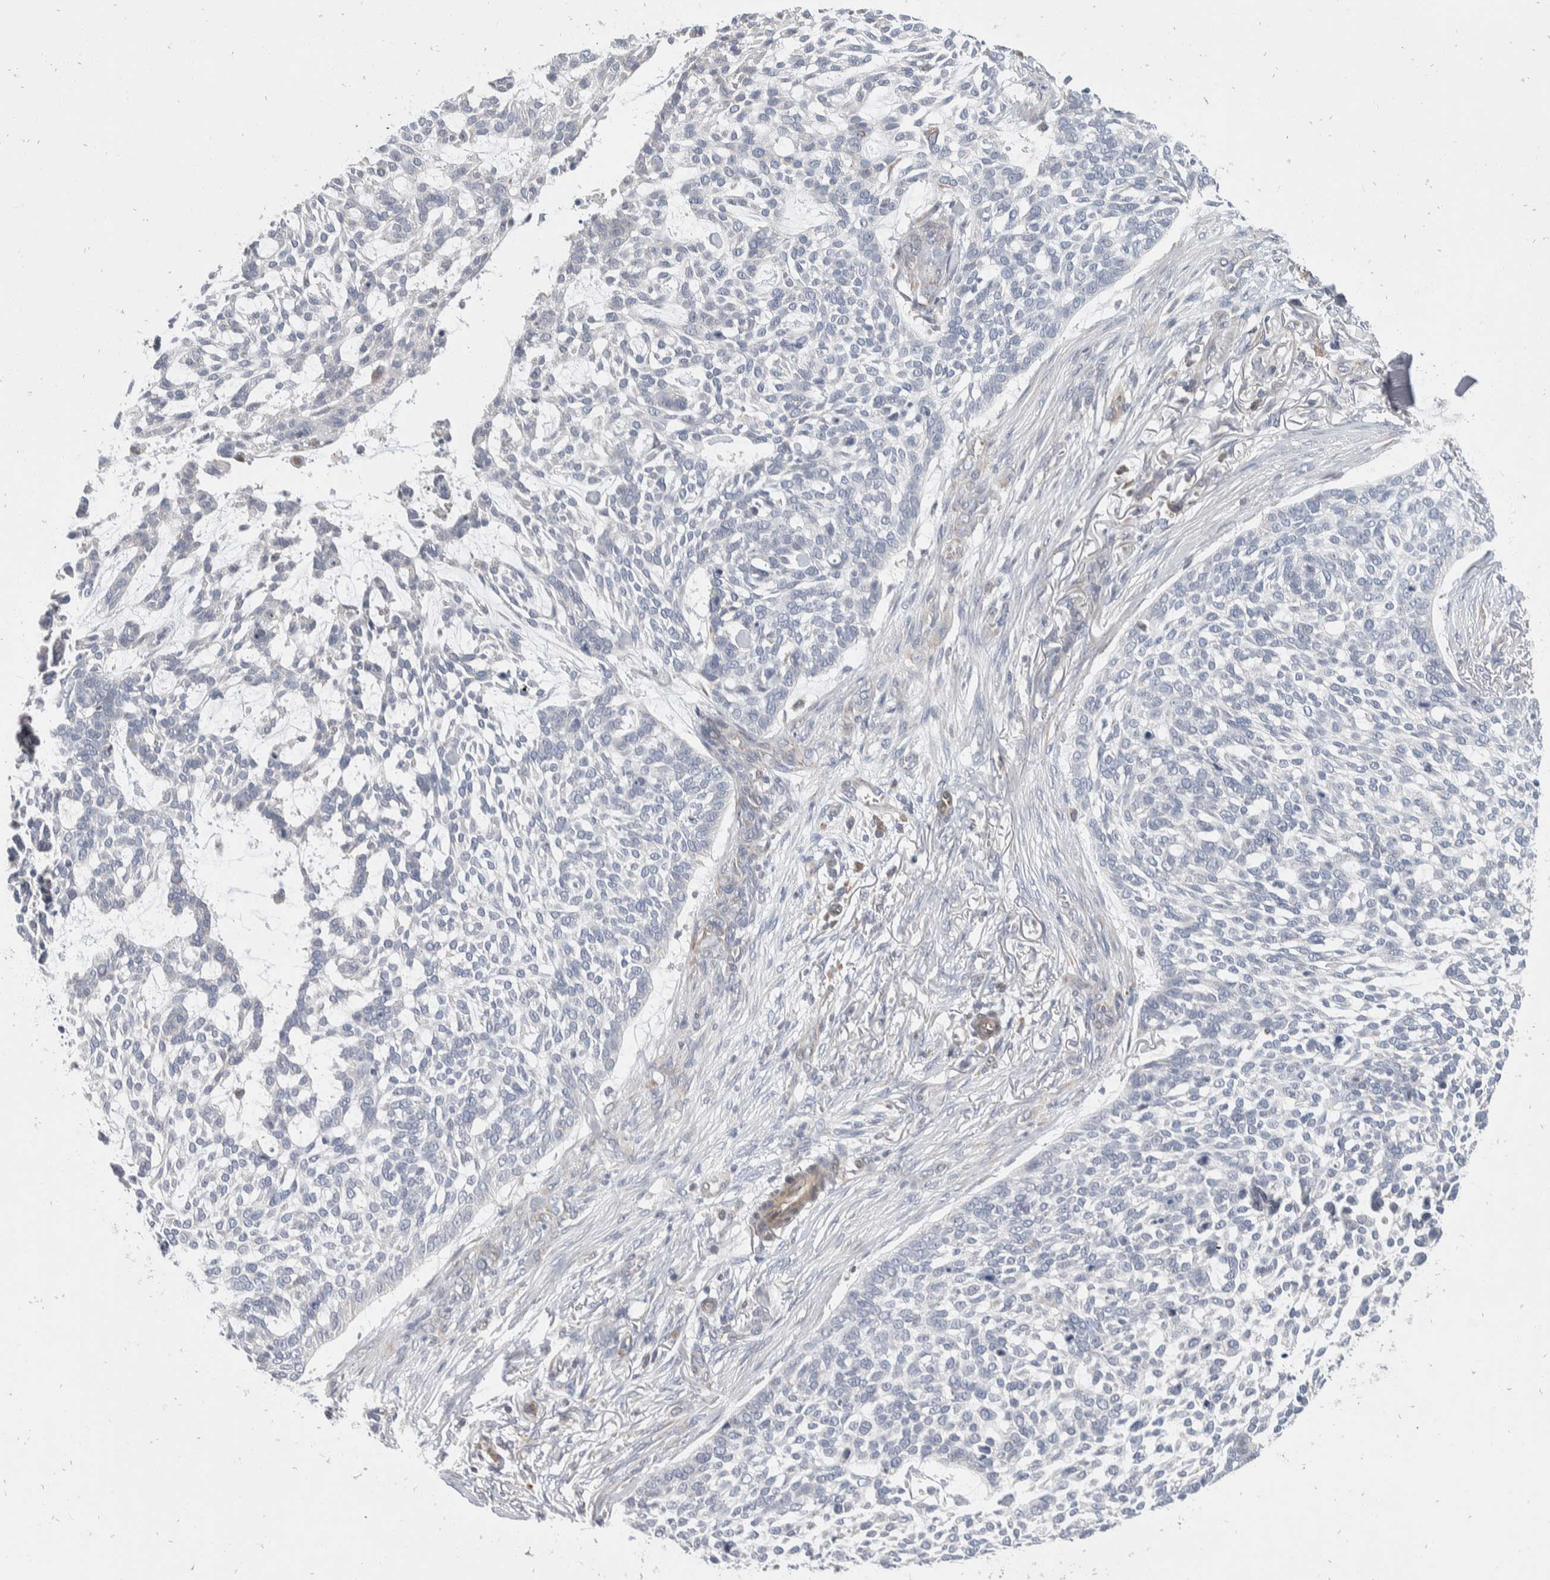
{"staining": {"intensity": "negative", "quantity": "none", "location": "none"}, "tissue": "skin cancer", "cell_type": "Tumor cells", "image_type": "cancer", "snomed": [{"axis": "morphology", "description": "Basal cell carcinoma"}, {"axis": "topography", "description": "Skin"}], "caption": "Immunohistochemistry histopathology image of neoplastic tissue: human skin cancer (basal cell carcinoma) stained with DAB (3,3'-diaminobenzidine) reveals no significant protein expression in tumor cells.", "gene": "TMEM245", "patient": {"sex": "female", "age": 64}}